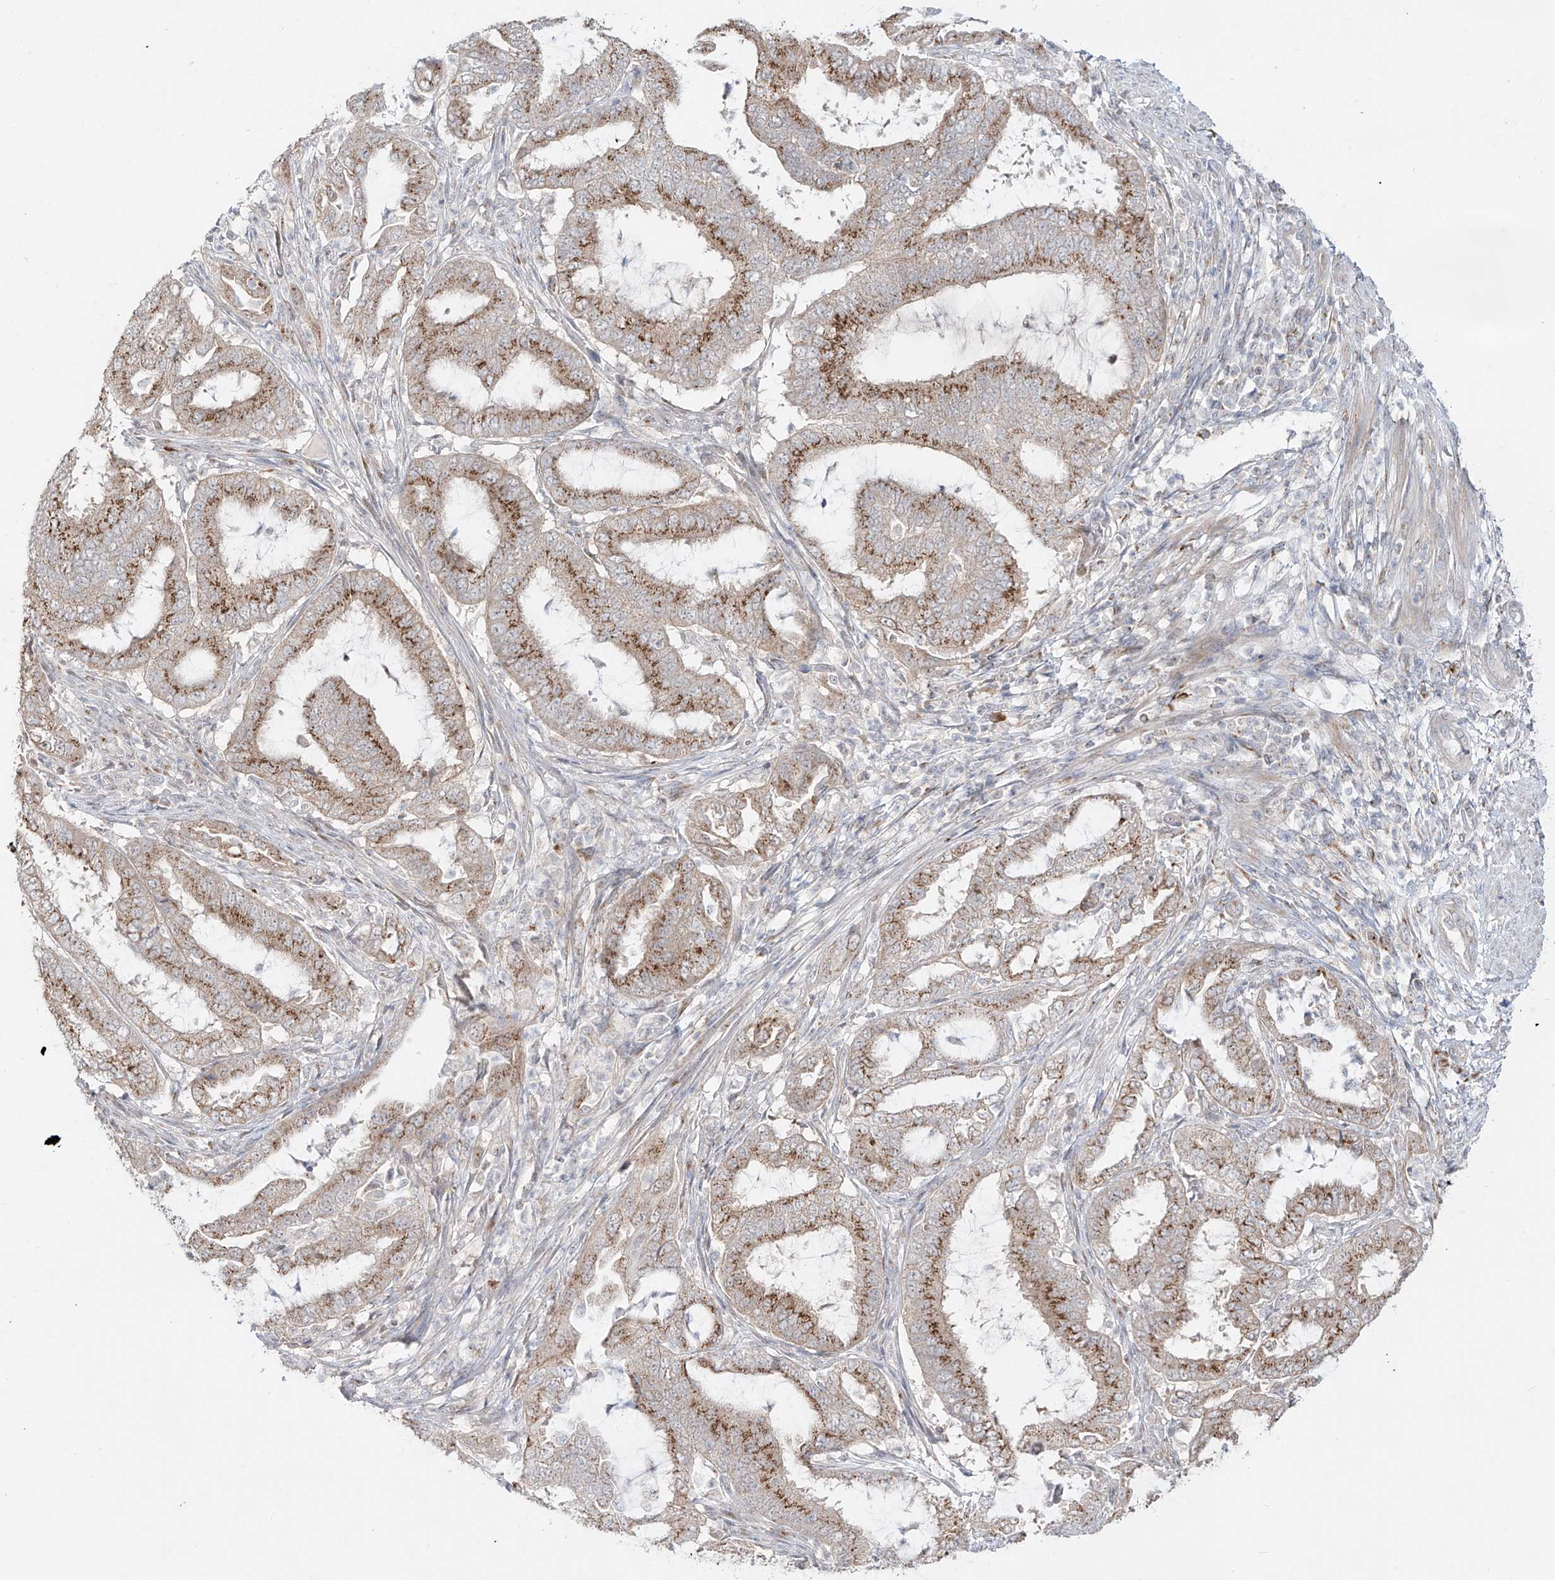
{"staining": {"intensity": "moderate", "quantity": ">75%", "location": "cytoplasmic/membranous"}, "tissue": "endometrial cancer", "cell_type": "Tumor cells", "image_type": "cancer", "snomed": [{"axis": "morphology", "description": "Adenocarcinoma, NOS"}, {"axis": "topography", "description": "Endometrium"}], "caption": "Approximately >75% of tumor cells in human endometrial cancer (adenocarcinoma) show moderate cytoplasmic/membranous protein staining as visualized by brown immunohistochemical staining.", "gene": "BSDC1", "patient": {"sex": "female", "age": 51}}